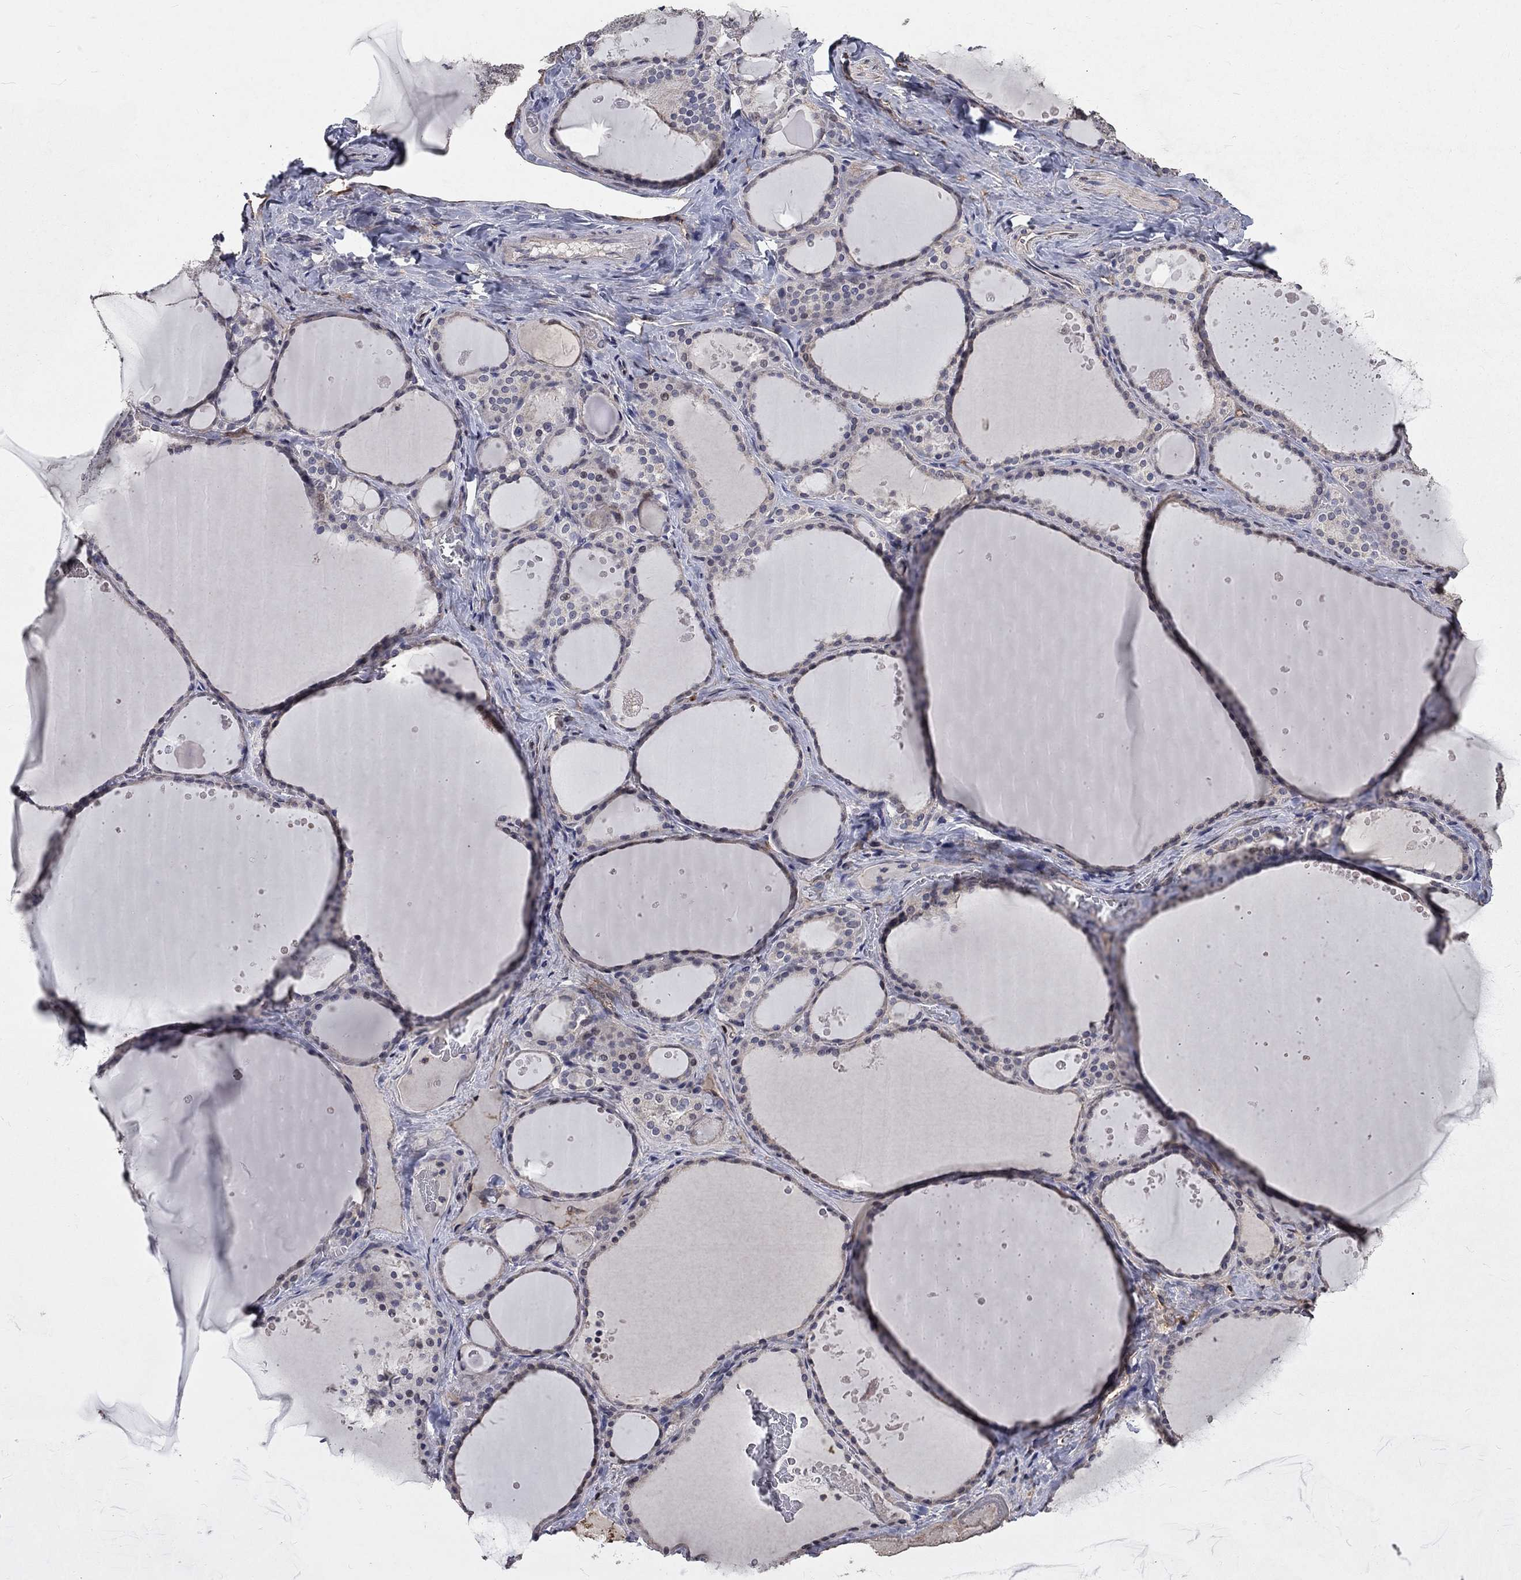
{"staining": {"intensity": "negative", "quantity": "none", "location": "none"}, "tissue": "thyroid gland", "cell_type": "Glandular cells", "image_type": "normal", "snomed": [{"axis": "morphology", "description": "Normal tissue, NOS"}, {"axis": "topography", "description": "Thyroid gland"}], "caption": "The histopathology image demonstrates no staining of glandular cells in benign thyroid gland.", "gene": "CHST5", "patient": {"sex": "male", "age": 63}}